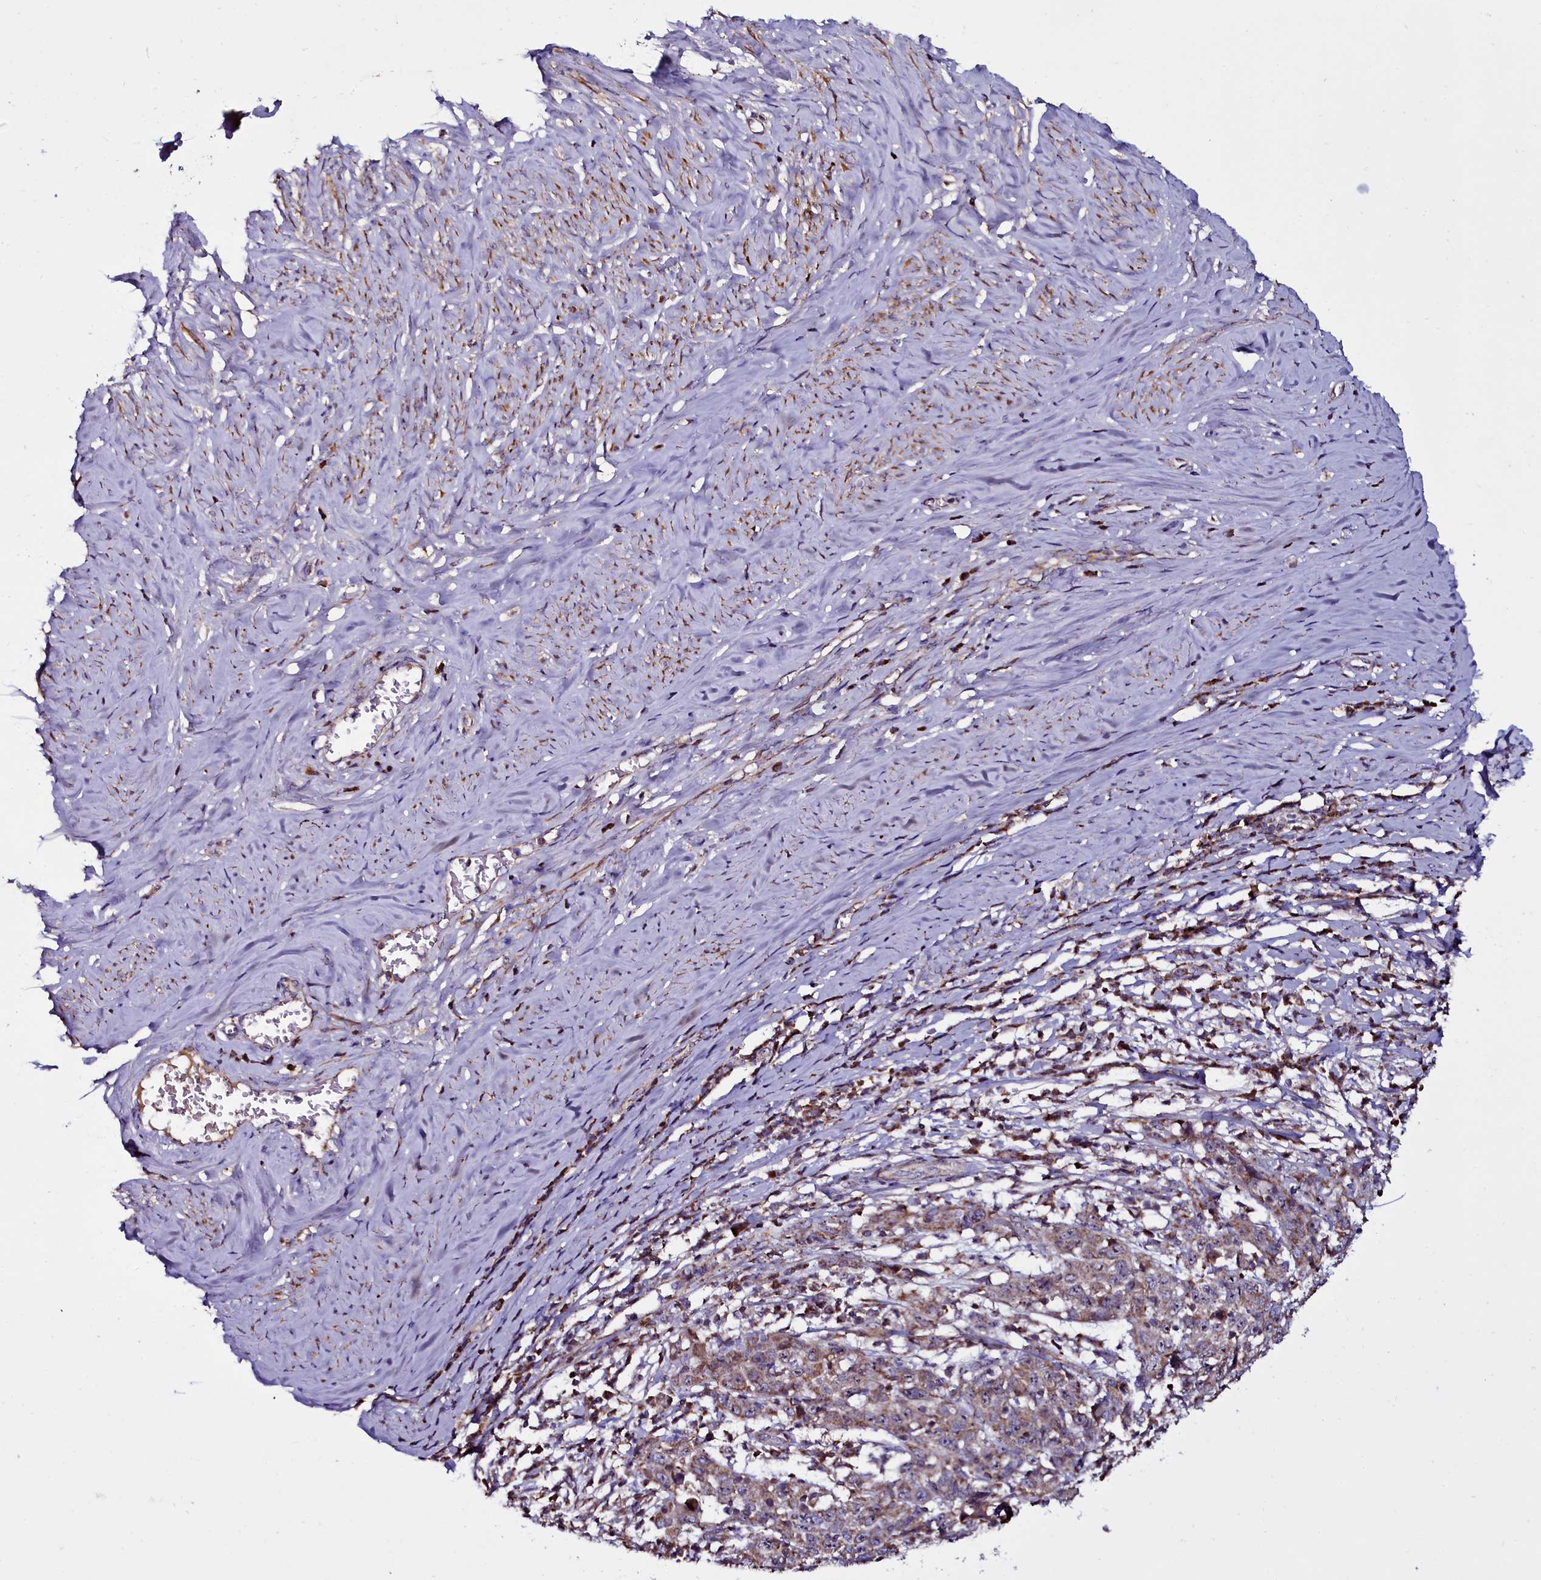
{"staining": {"intensity": "moderate", "quantity": ">75%", "location": "cytoplasmic/membranous"}, "tissue": "cervical cancer", "cell_type": "Tumor cells", "image_type": "cancer", "snomed": [{"axis": "morphology", "description": "Squamous cell carcinoma, NOS"}, {"axis": "topography", "description": "Cervix"}], "caption": "Cervical cancer was stained to show a protein in brown. There is medium levels of moderate cytoplasmic/membranous expression in about >75% of tumor cells.", "gene": "NAA80", "patient": {"sex": "female", "age": 46}}